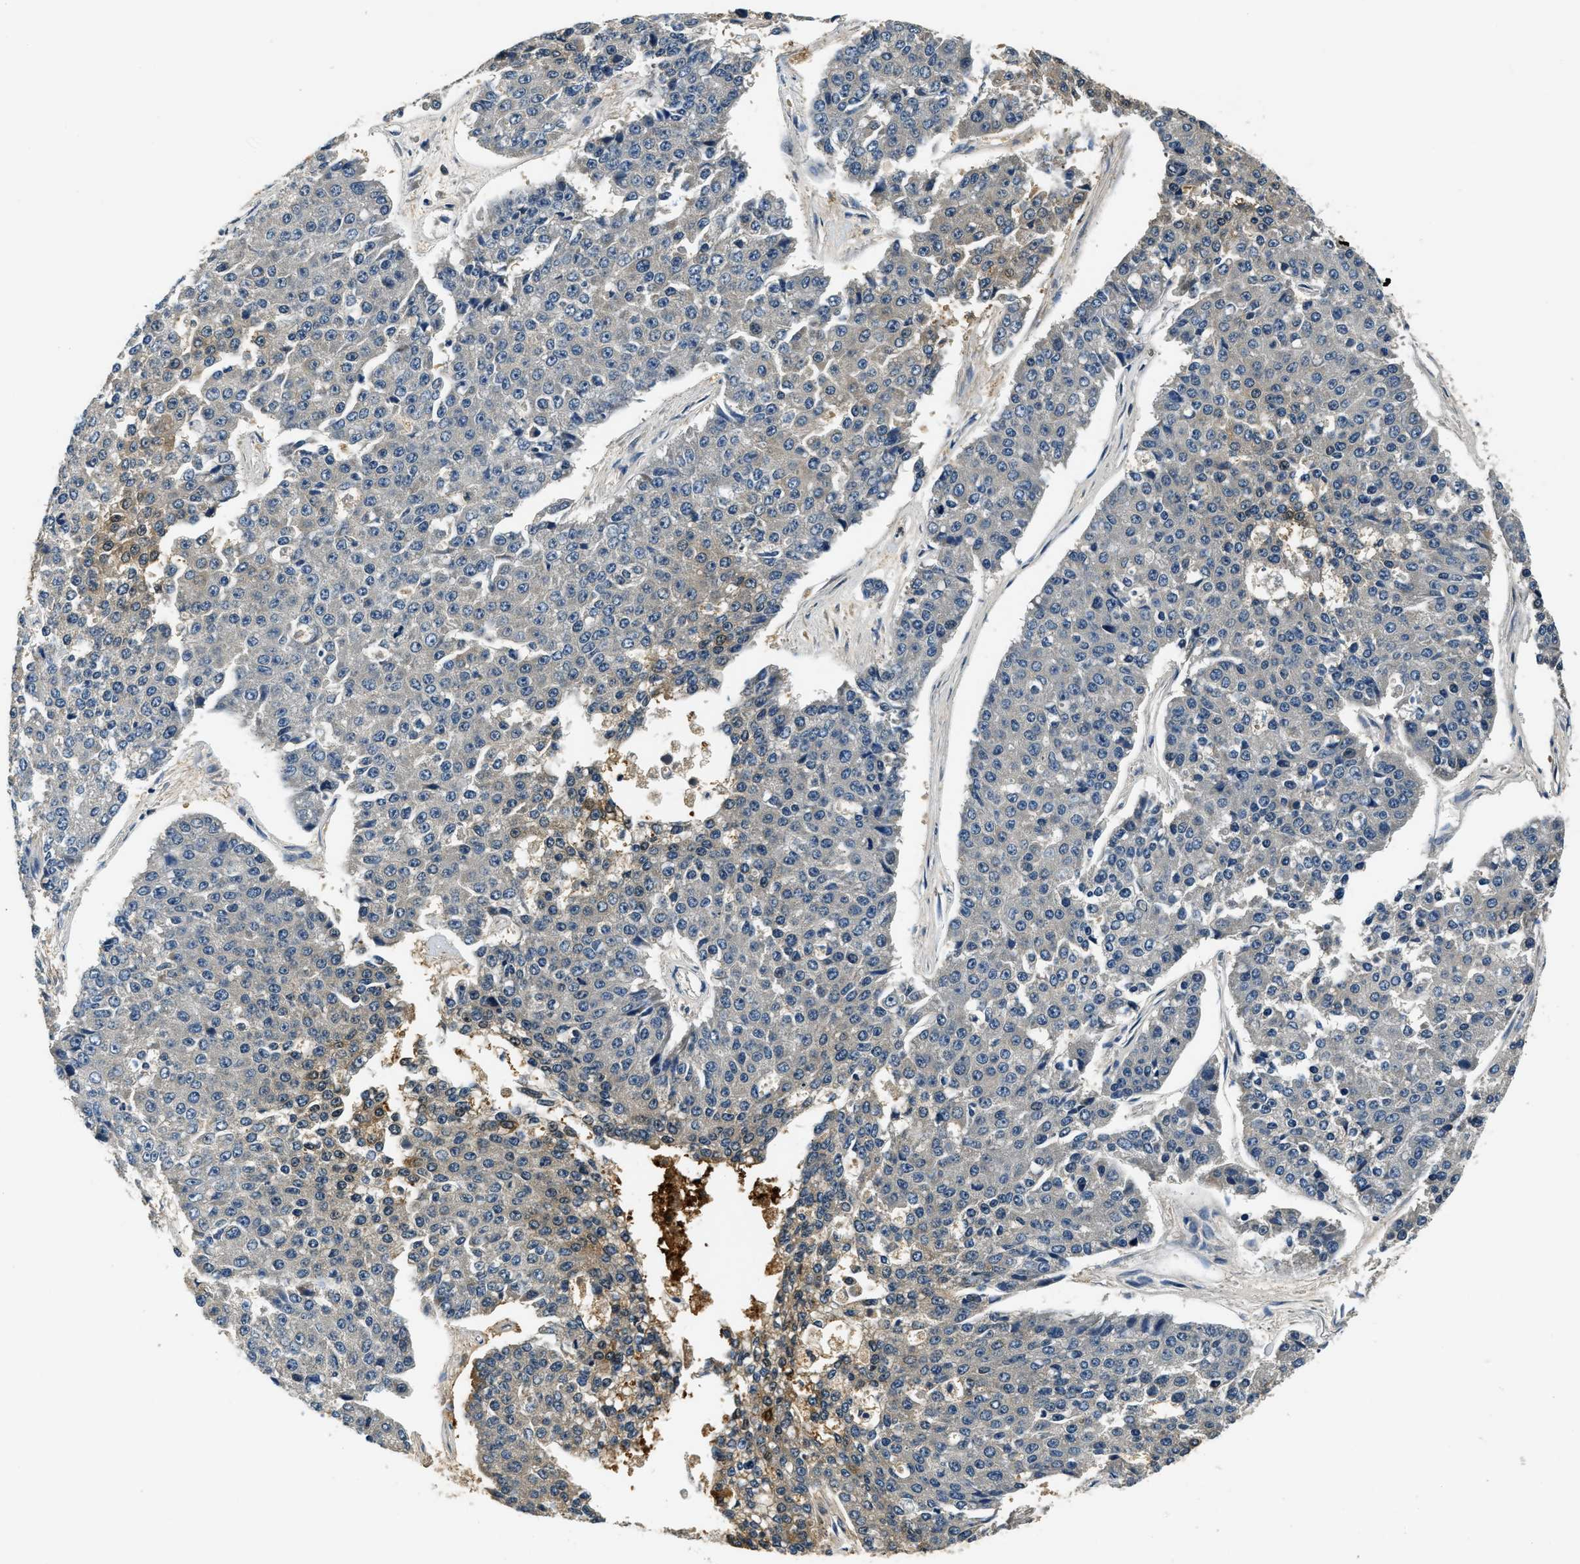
{"staining": {"intensity": "moderate", "quantity": "<25%", "location": "cytoplasmic/membranous"}, "tissue": "pancreatic cancer", "cell_type": "Tumor cells", "image_type": "cancer", "snomed": [{"axis": "morphology", "description": "Adenocarcinoma, NOS"}, {"axis": "topography", "description": "Pancreas"}], "caption": "Immunohistochemistry of pancreatic cancer reveals low levels of moderate cytoplasmic/membranous positivity in about <25% of tumor cells.", "gene": "RESF1", "patient": {"sex": "male", "age": 50}}